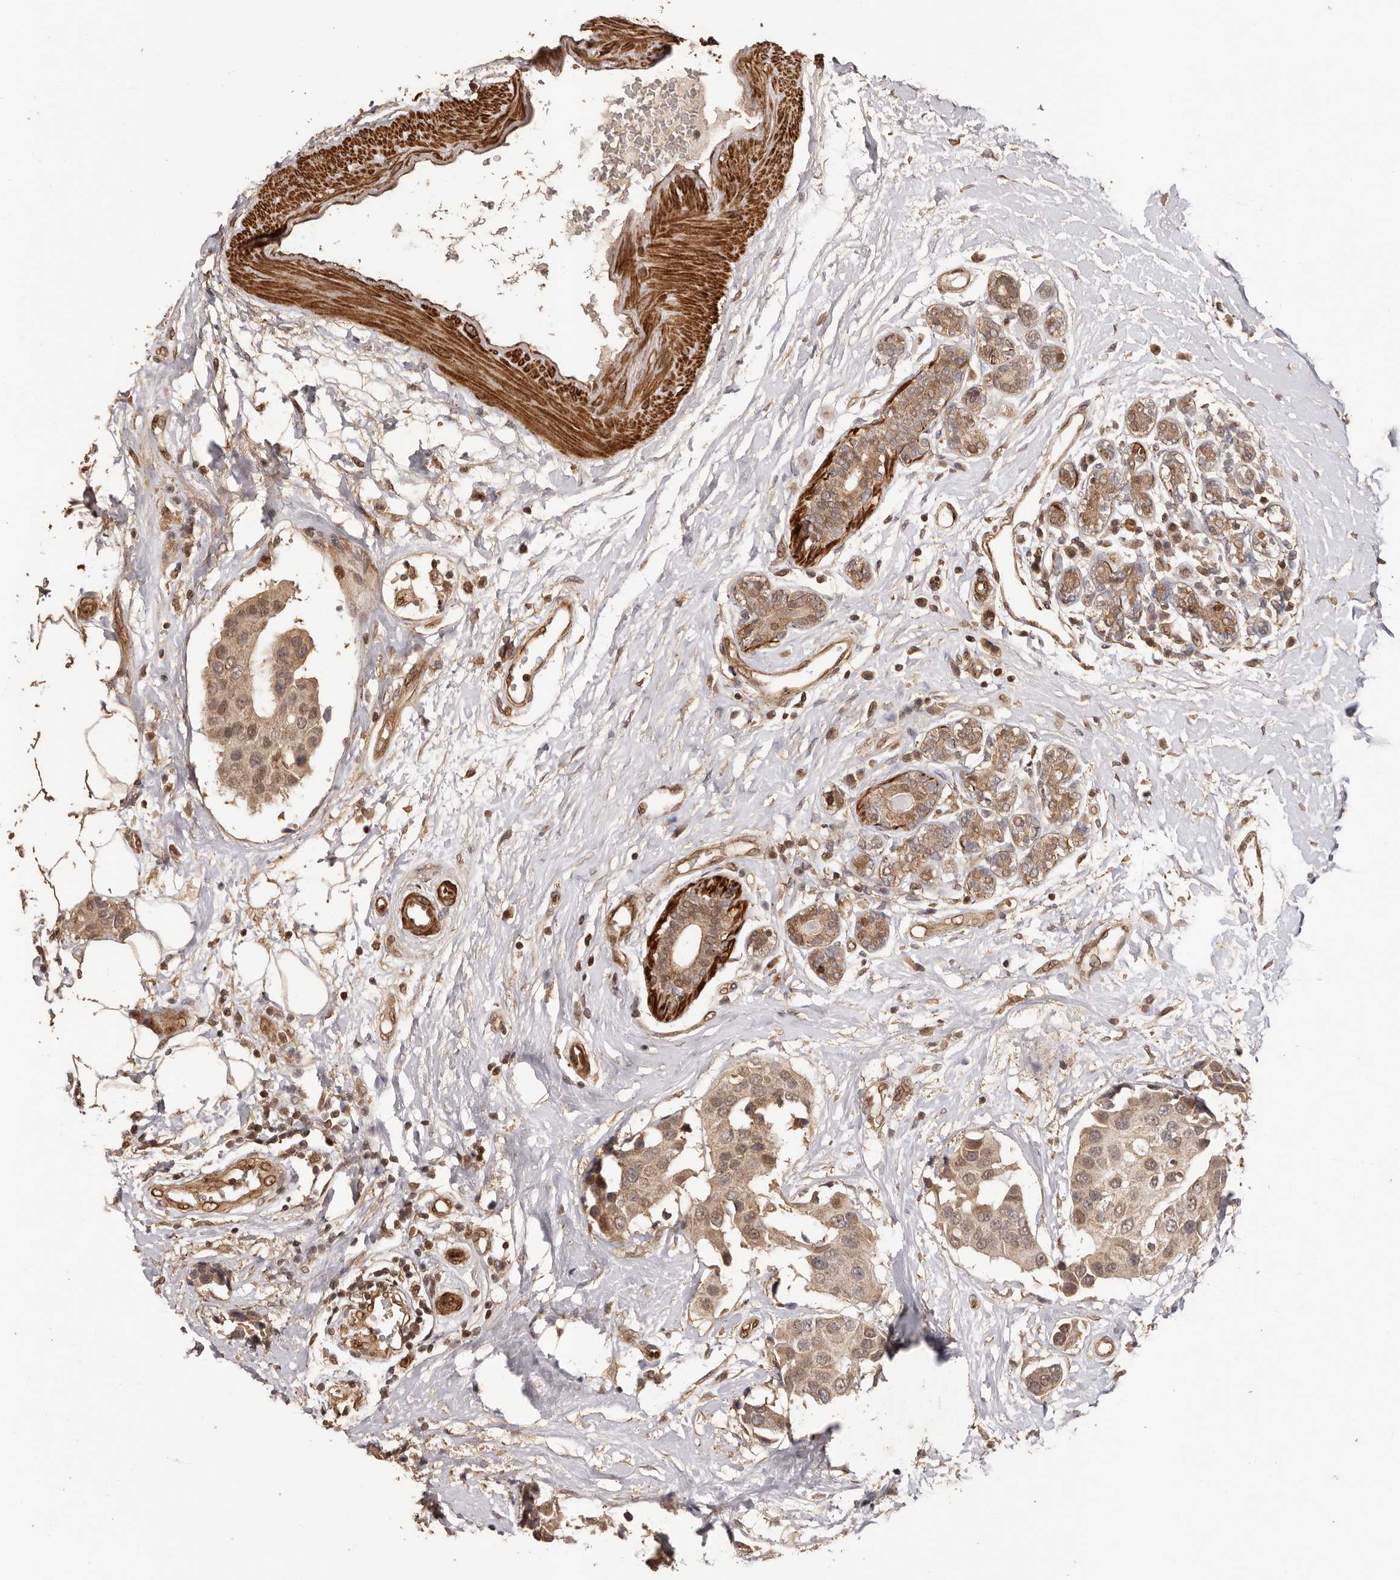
{"staining": {"intensity": "moderate", "quantity": ">75%", "location": "cytoplasmic/membranous,nuclear"}, "tissue": "breast cancer", "cell_type": "Tumor cells", "image_type": "cancer", "snomed": [{"axis": "morphology", "description": "Normal tissue, NOS"}, {"axis": "morphology", "description": "Duct carcinoma"}, {"axis": "topography", "description": "Breast"}], "caption": "Breast cancer (infiltrating ductal carcinoma) was stained to show a protein in brown. There is medium levels of moderate cytoplasmic/membranous and nuclear positivity in approximately >75% of tumor cells. (DAB = brown stain, brightfield microscopy at high magnification).", "gene": "UBR2", "patient": {"sex": "female", "age": 39}}